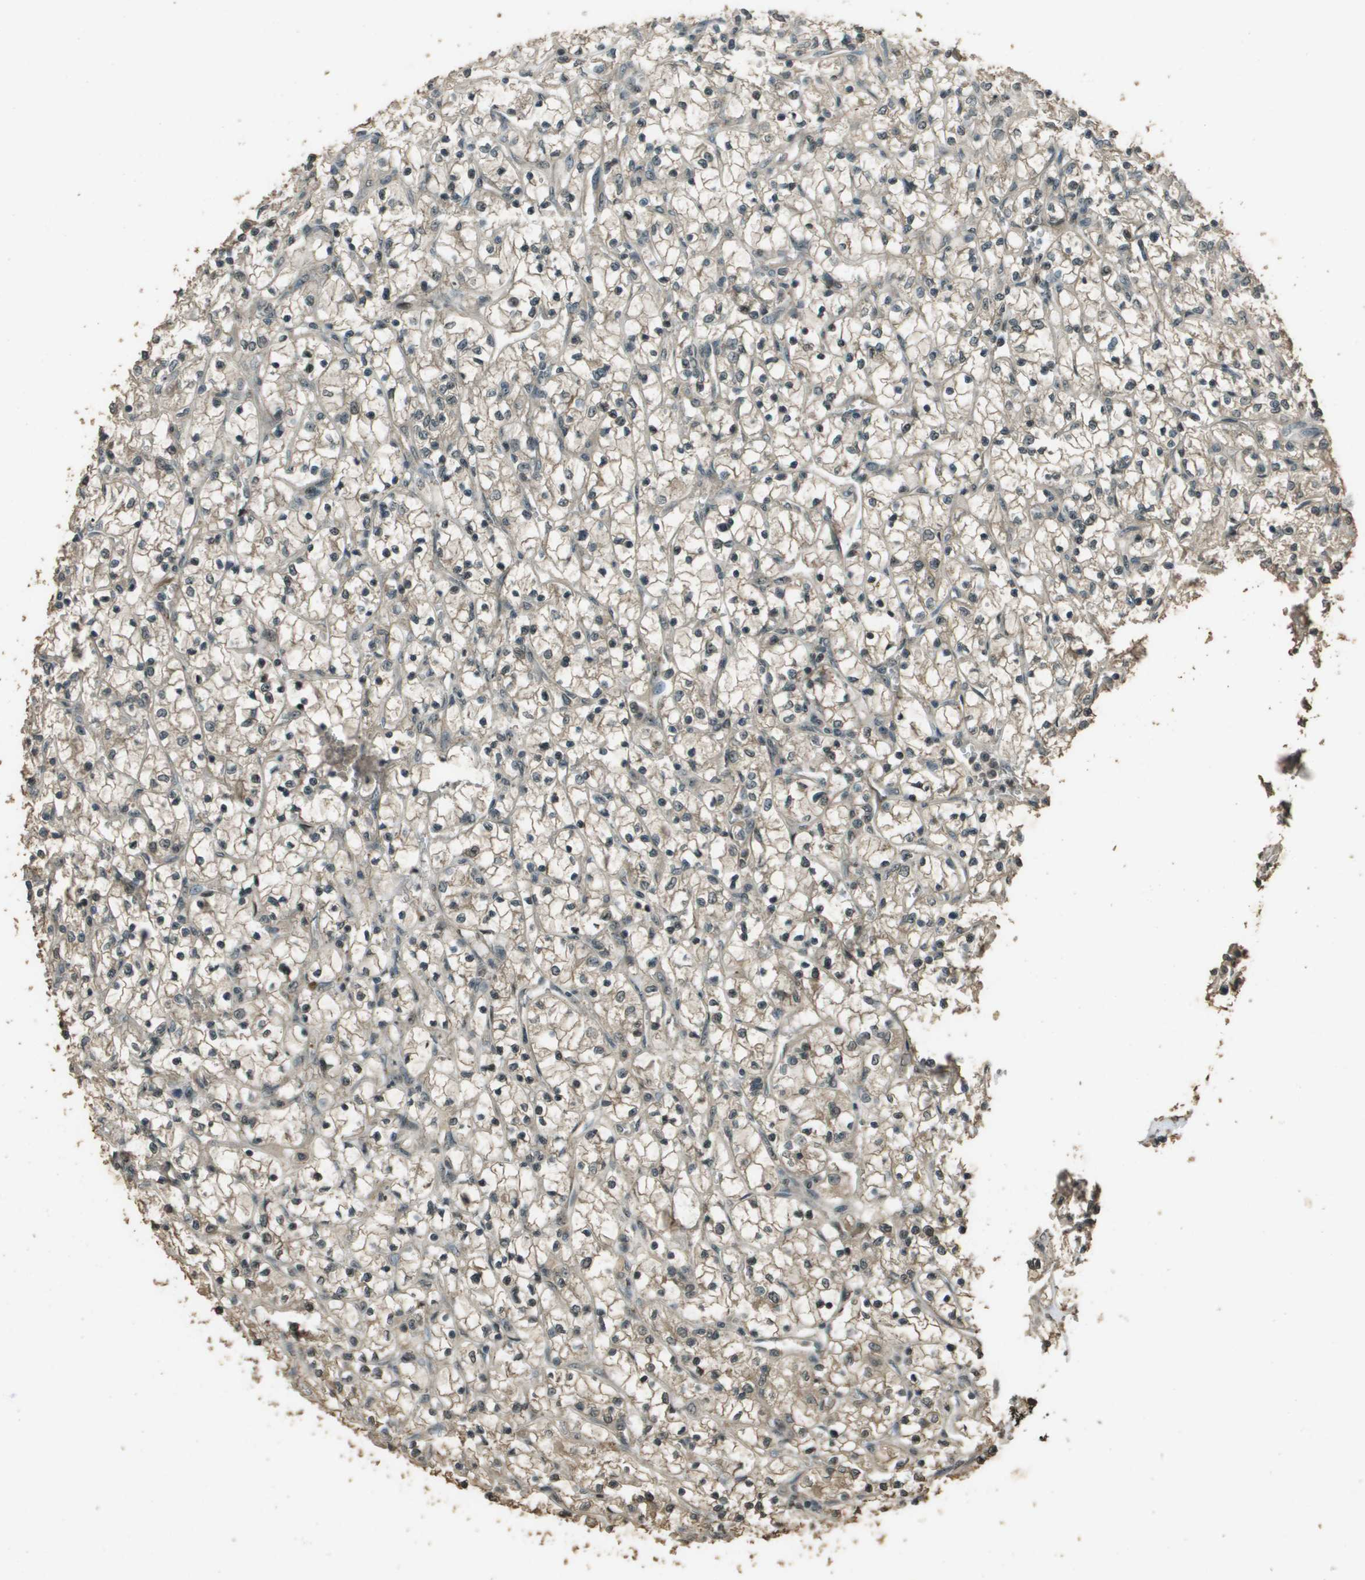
{"staining": {"intensity": "weak", "quantity": ">75%", "location": "cytoplasmic/membranous"}, "tissue": "renal cancer", "cell_type": "Tumor cells", "image_type": "cancer", "snomed": [{"axis": "morphology", "description": "Adenocarcinoma, NOS"}, {"axis": "topography", "description": "Kidney"}], "caption": "High-power microscopy captured an immunohistochemistry (IHC) histopathology image of renal adenocarcinoma, revealing weak cytoplasmic/membranous expression in approximately >75% of tumor cells. Using DAB (3,3'-diaminobenzidine) (brown) and hematoxylin (blue) stains, captured at high magnification using brightfield microscopy.", "gene": "SDC3", "patient": {"sex": "female", "age": 69}}